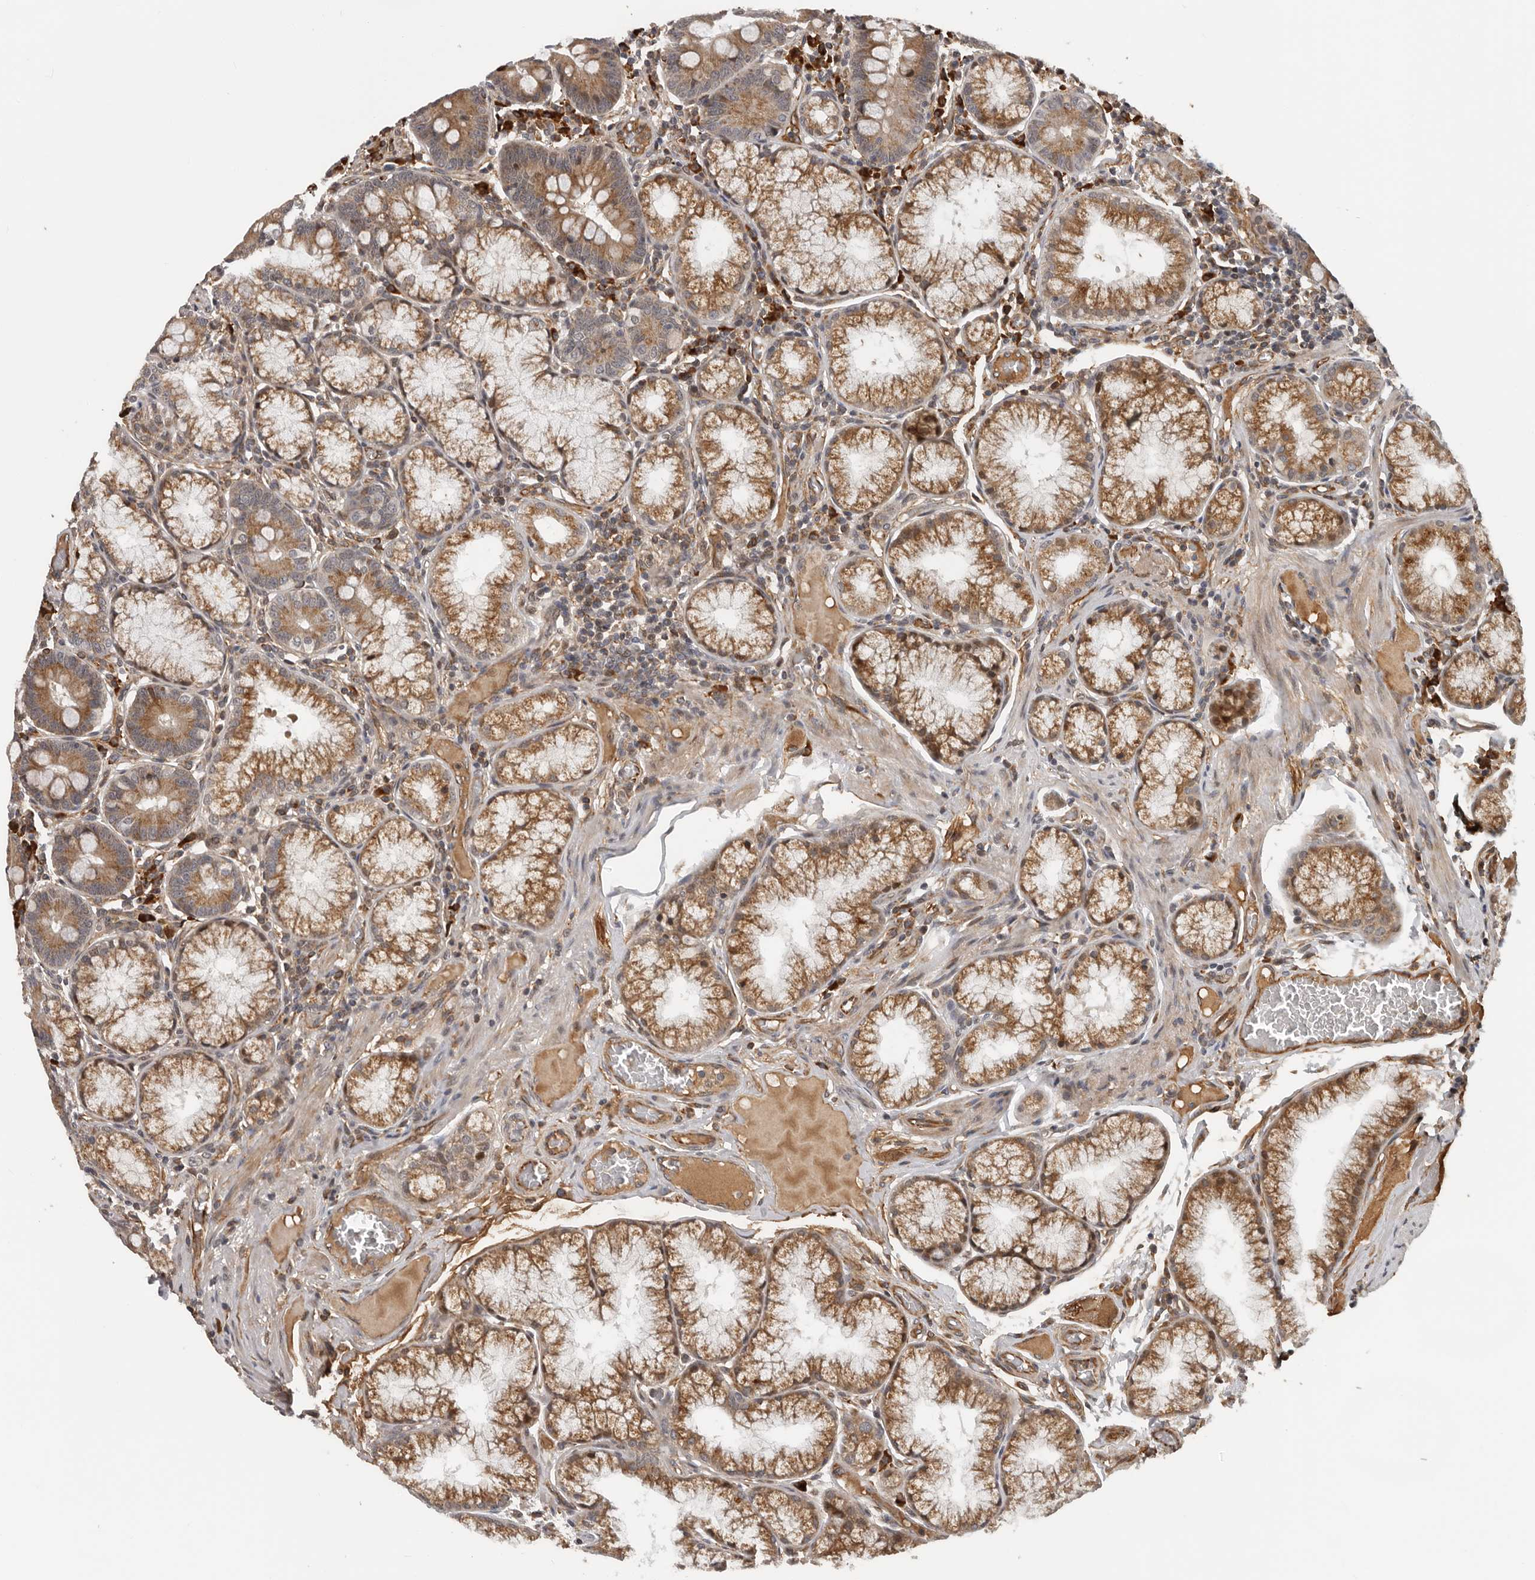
{"staining": {"intensity": "strong", "quantity": ">75%", "location": "cytoplasmic/membranous"}, "tissue": "duodenum", "cell_type": "Glandular cells", "image_type": "normal", "snomed": [{"axis": "morphology", "description": "Normal tissue, NOS"}, {"axis": "topography", "description": "Duodenum"}], "caption": "Human duodenum stained for a protein (brown) shows strong cytoplasmic/membranous positive staining in approximately >75% of glandular cells.", "gene": "RNF157", "patient": {"sex": "male", "age": 50}}